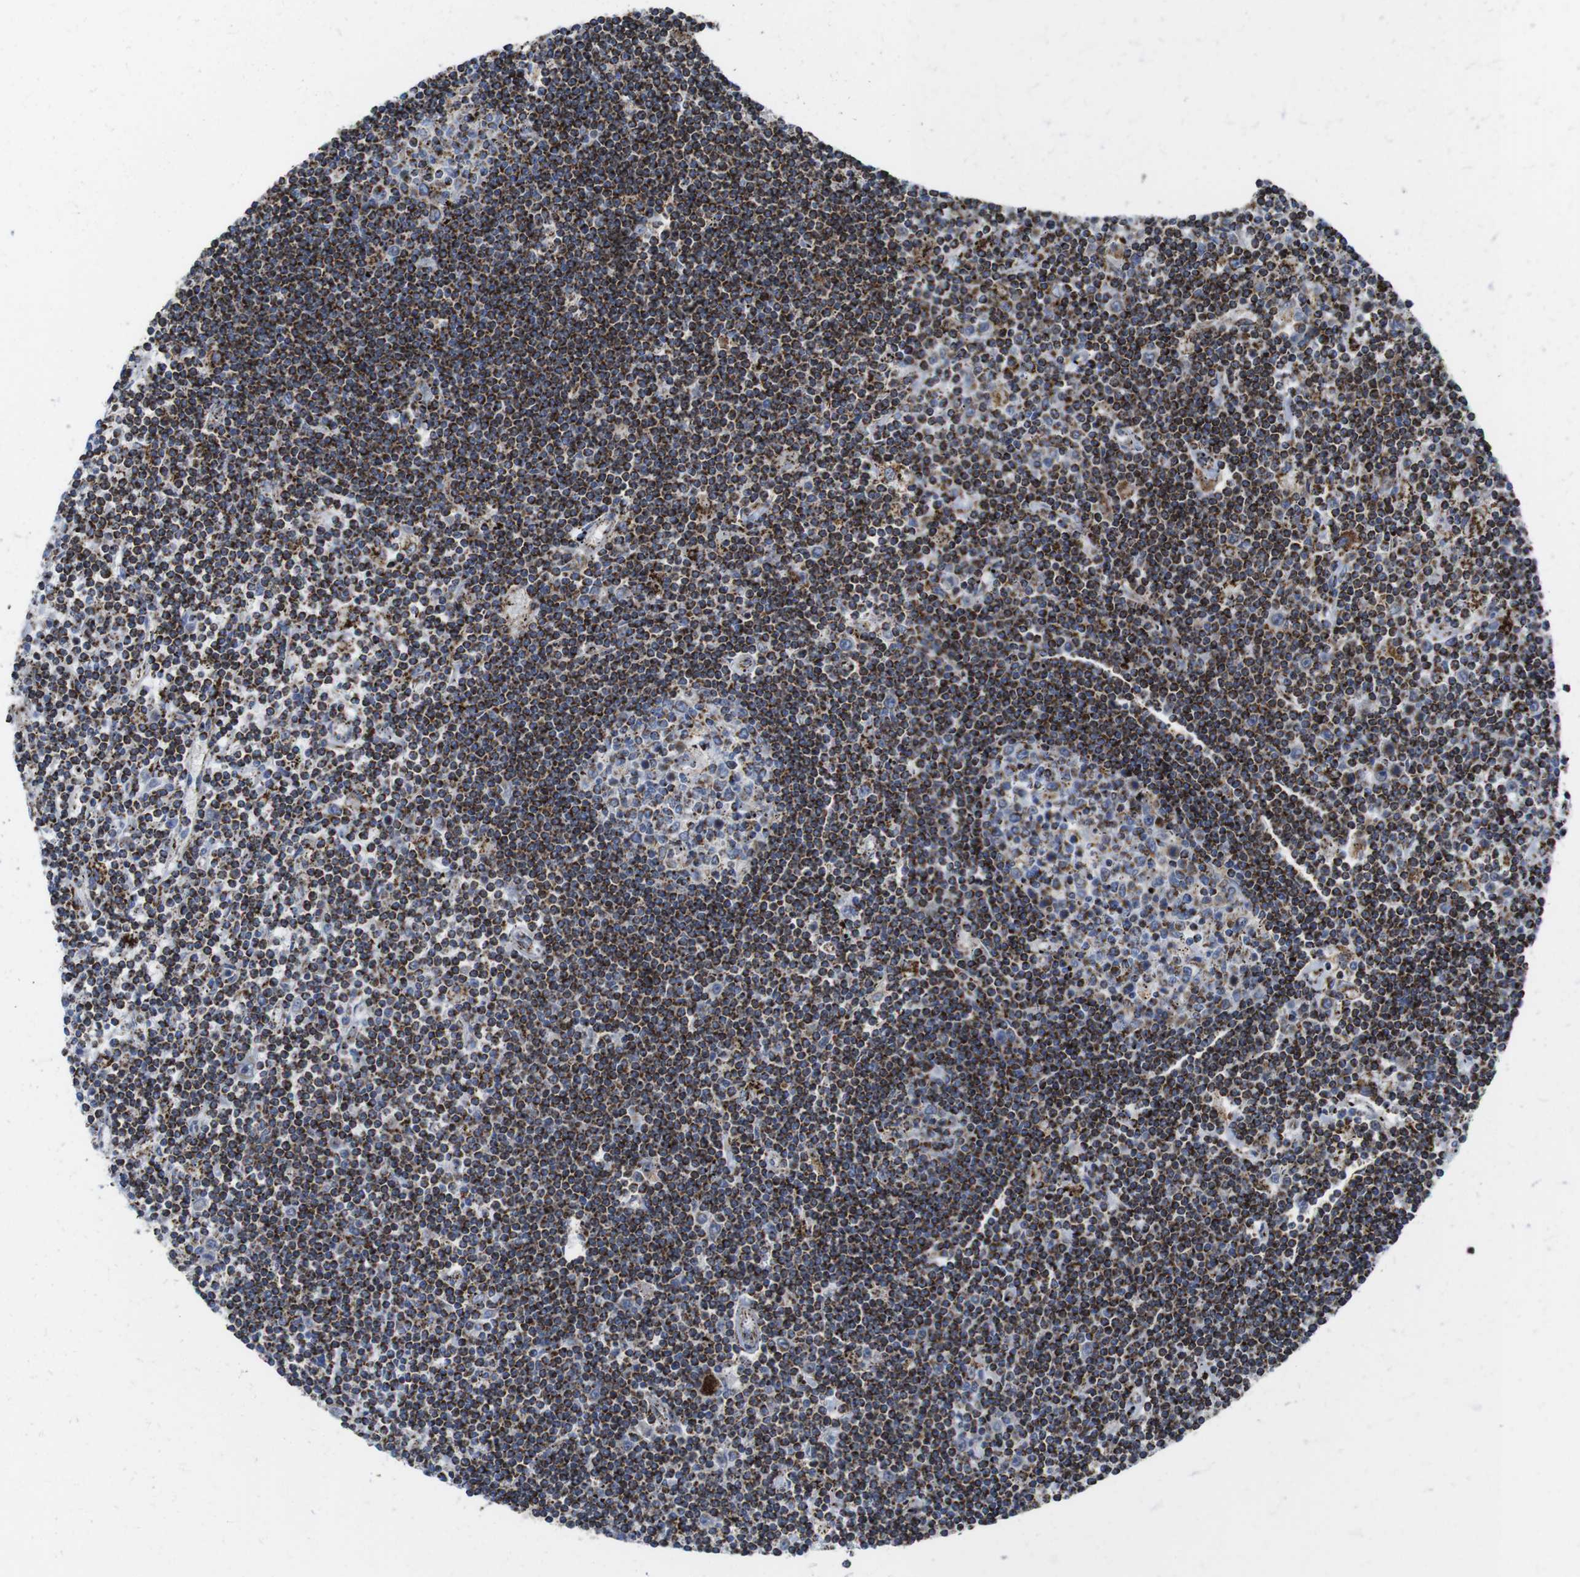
{"staining": {"intensity": "strong", "quantity": "25%-75%", "location": "cytoplasmic/membranous"}, "tissue": "lymphoma", "cell_type": "Tumor cells", "image_type": "cancer", "snomed": [{"axis": "morphology", "description": "Malignant lymphoma, non-Hodgkin's type, Low grade"}, {"axis": "topography", "description": "Spleen"}], "caption": "Human lymphoma stained for a protein (brown) exhibits strong cytoplasmic/membranous positive staining in approximately 25%-75% of tumor cells.", "gene": "TMEM192", "patient": {"sex": "male", "age": 76}}